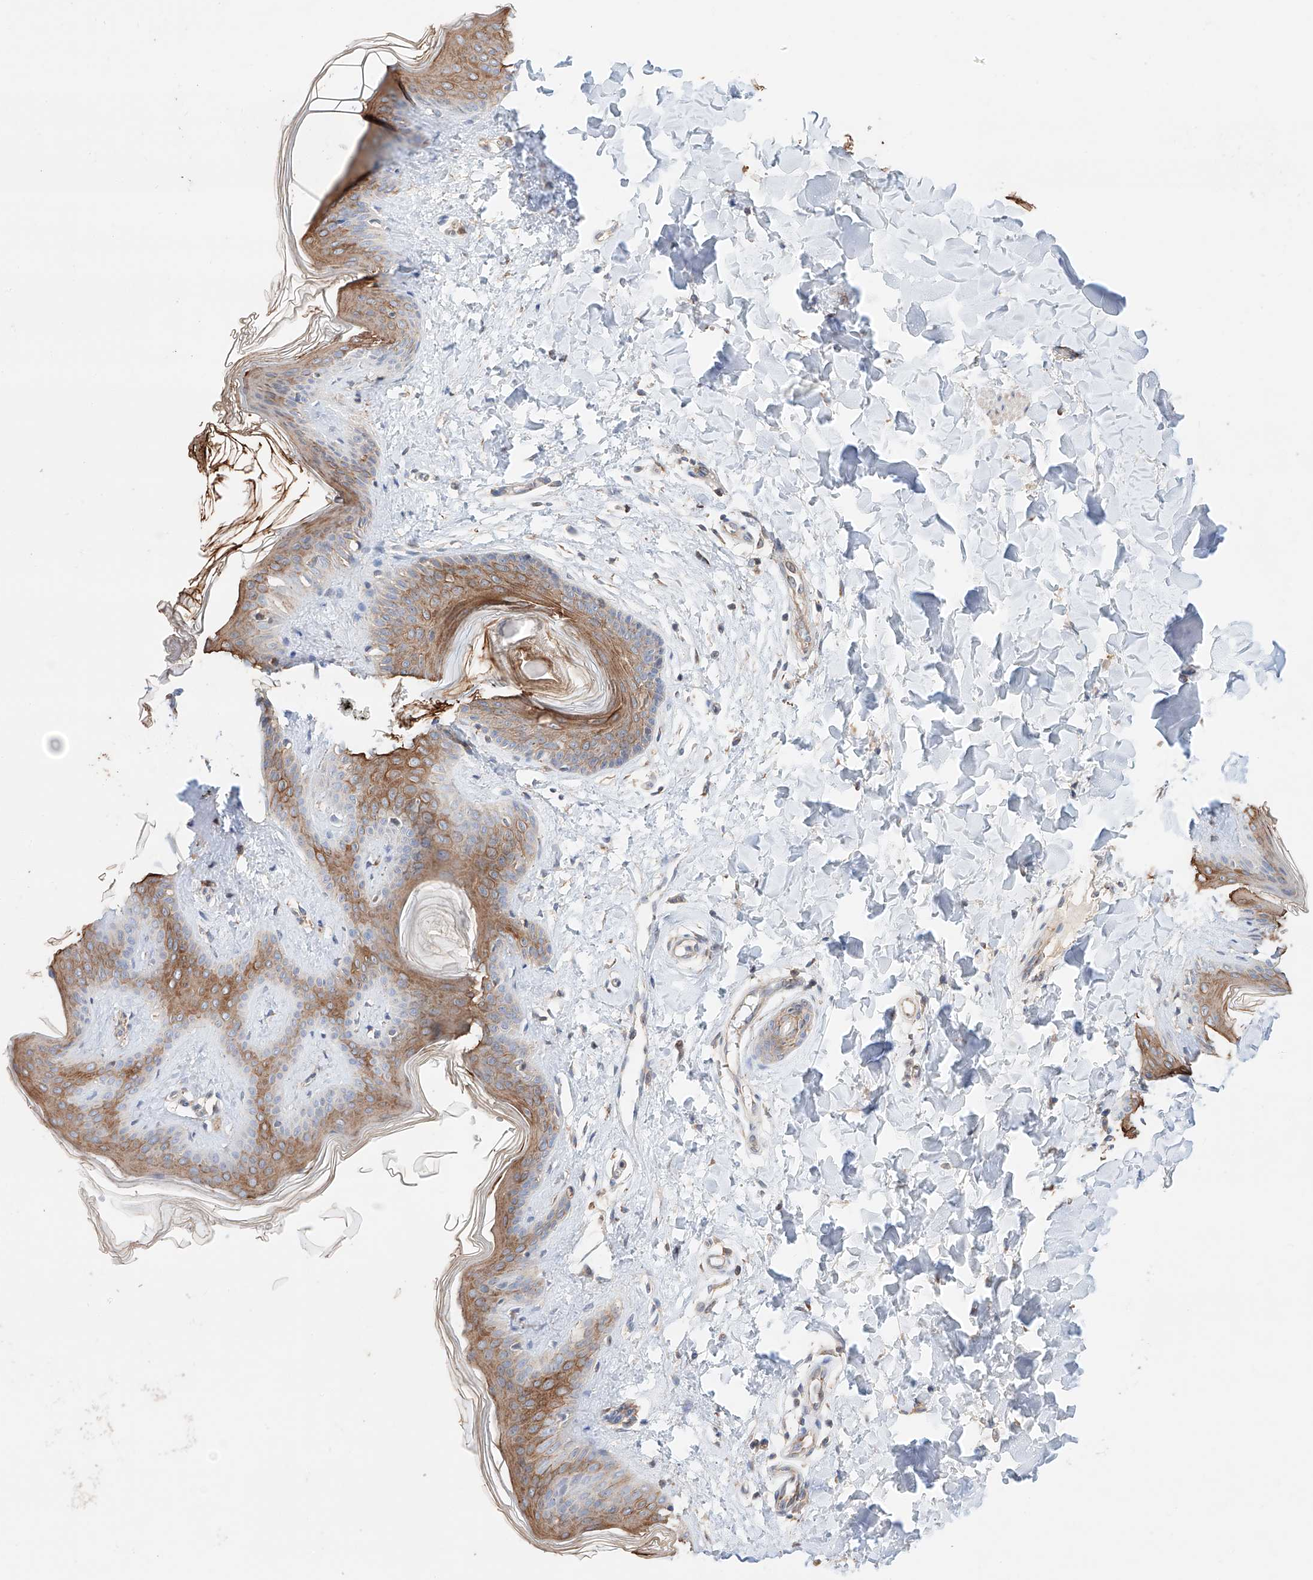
{"staining": {"intensity": "moderate", "quantity": ">75%", "location": "cytoplasmic/membranous"}, "tissue": "skin", "cell_type": "Fibroblasts", "image_type": "normal", "snomed": [{"axis": "morphology", "description": "Normal tissue, NOS"}, {"axis": "topography", "description": "Skin"}], "caption": "Skin stained with immunohistochemistry (IHC) reveals moderate cytoplasmic/membranous positivity in approximately >75% of fibroblasts.", "gene": "MOSPD1", "patient": {"sex": "female", "age": 17}}